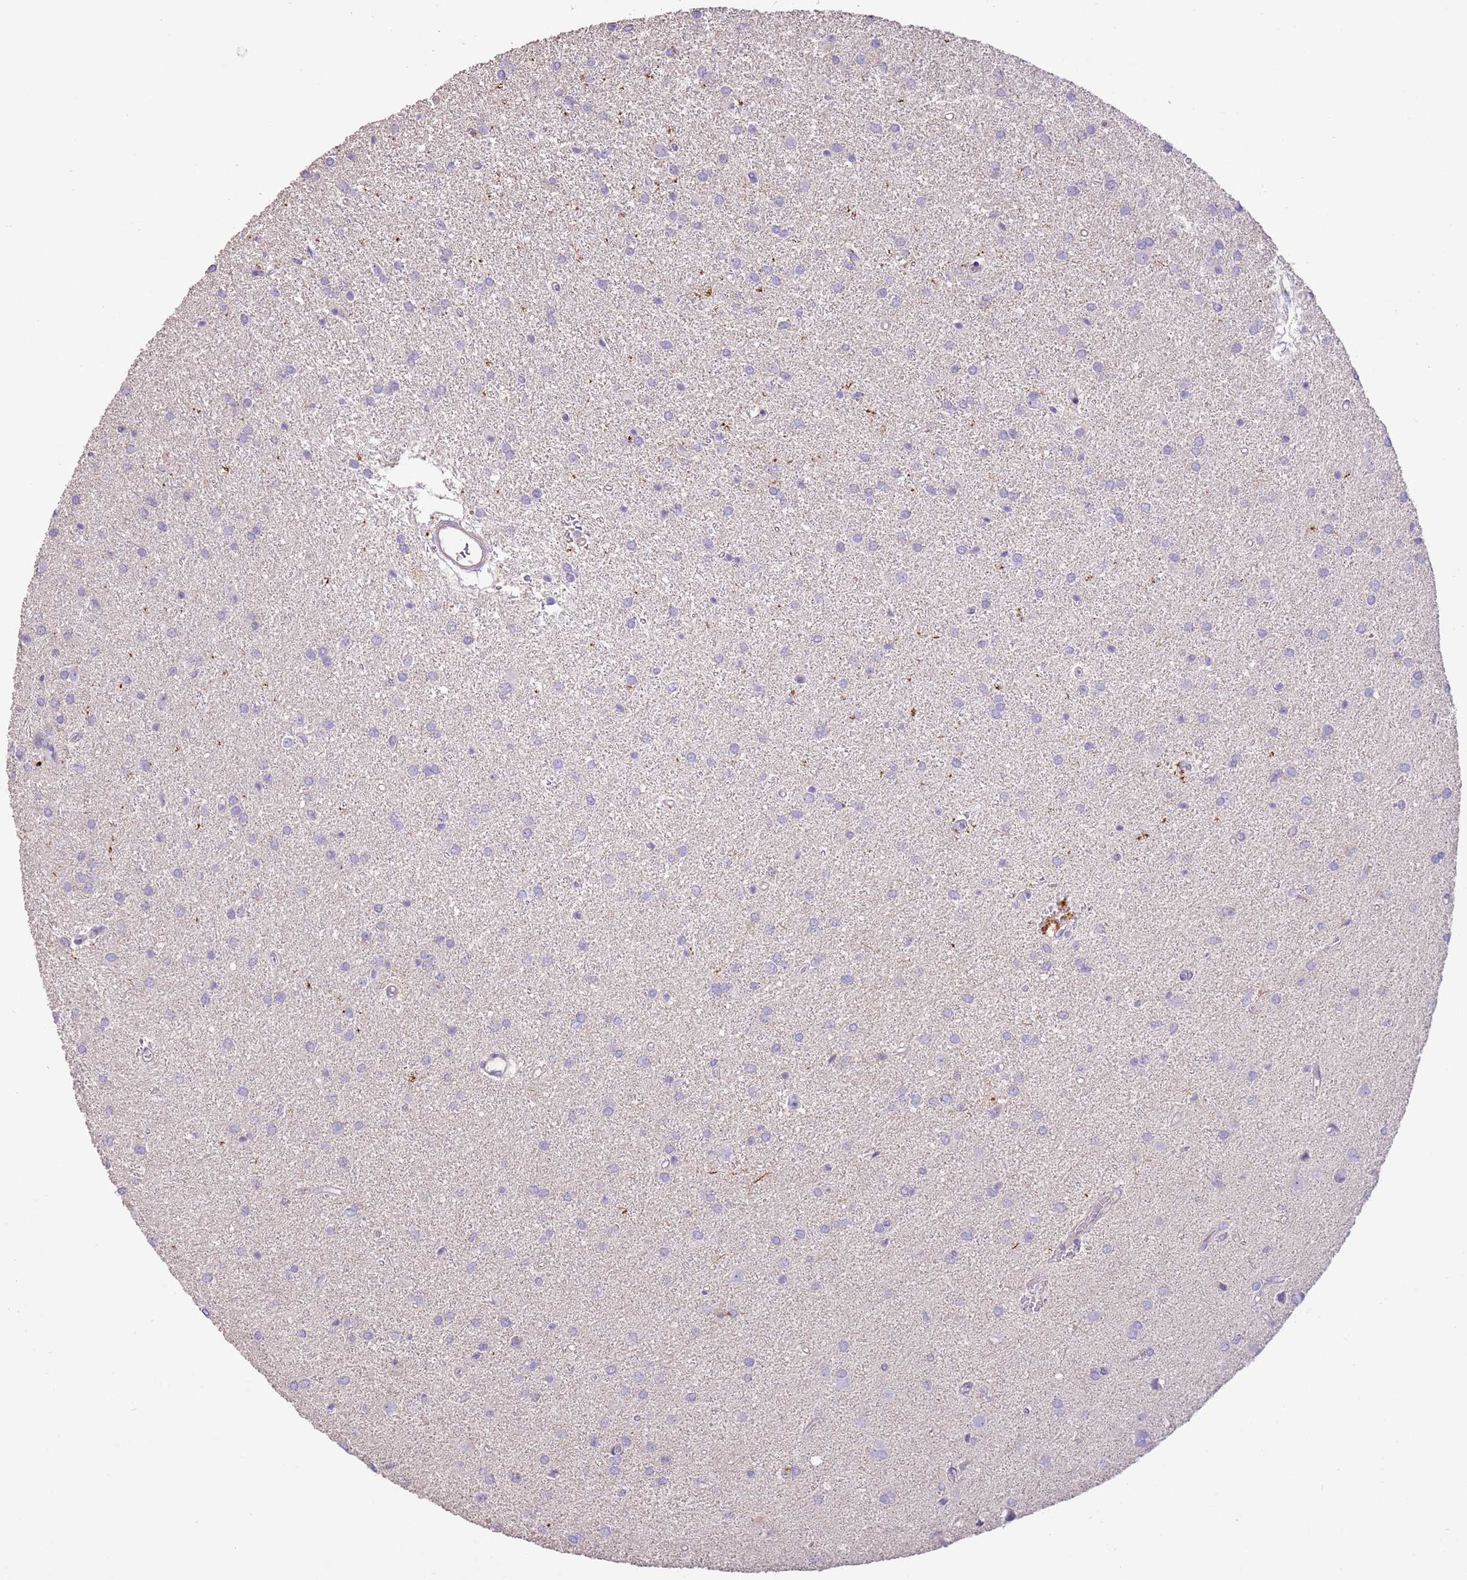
{"staining": {"intensity": "negative", "quantity": "none", "location": "none"}, "tissue": "glioma", "cell_type": "Tumor cells", "image_type": "cancer", "snomed": [{"axis": "morphology", "description": "Glioma, malignant, High grade"}, {"axis": "topography", "description": "Brain"}], "caption": "Immunohistochemistry (IHC) of human glioma exhibits no expression in tumor cells.", "gene": "SFTPA1", "patient": {"sex": "female", "age": 50}}